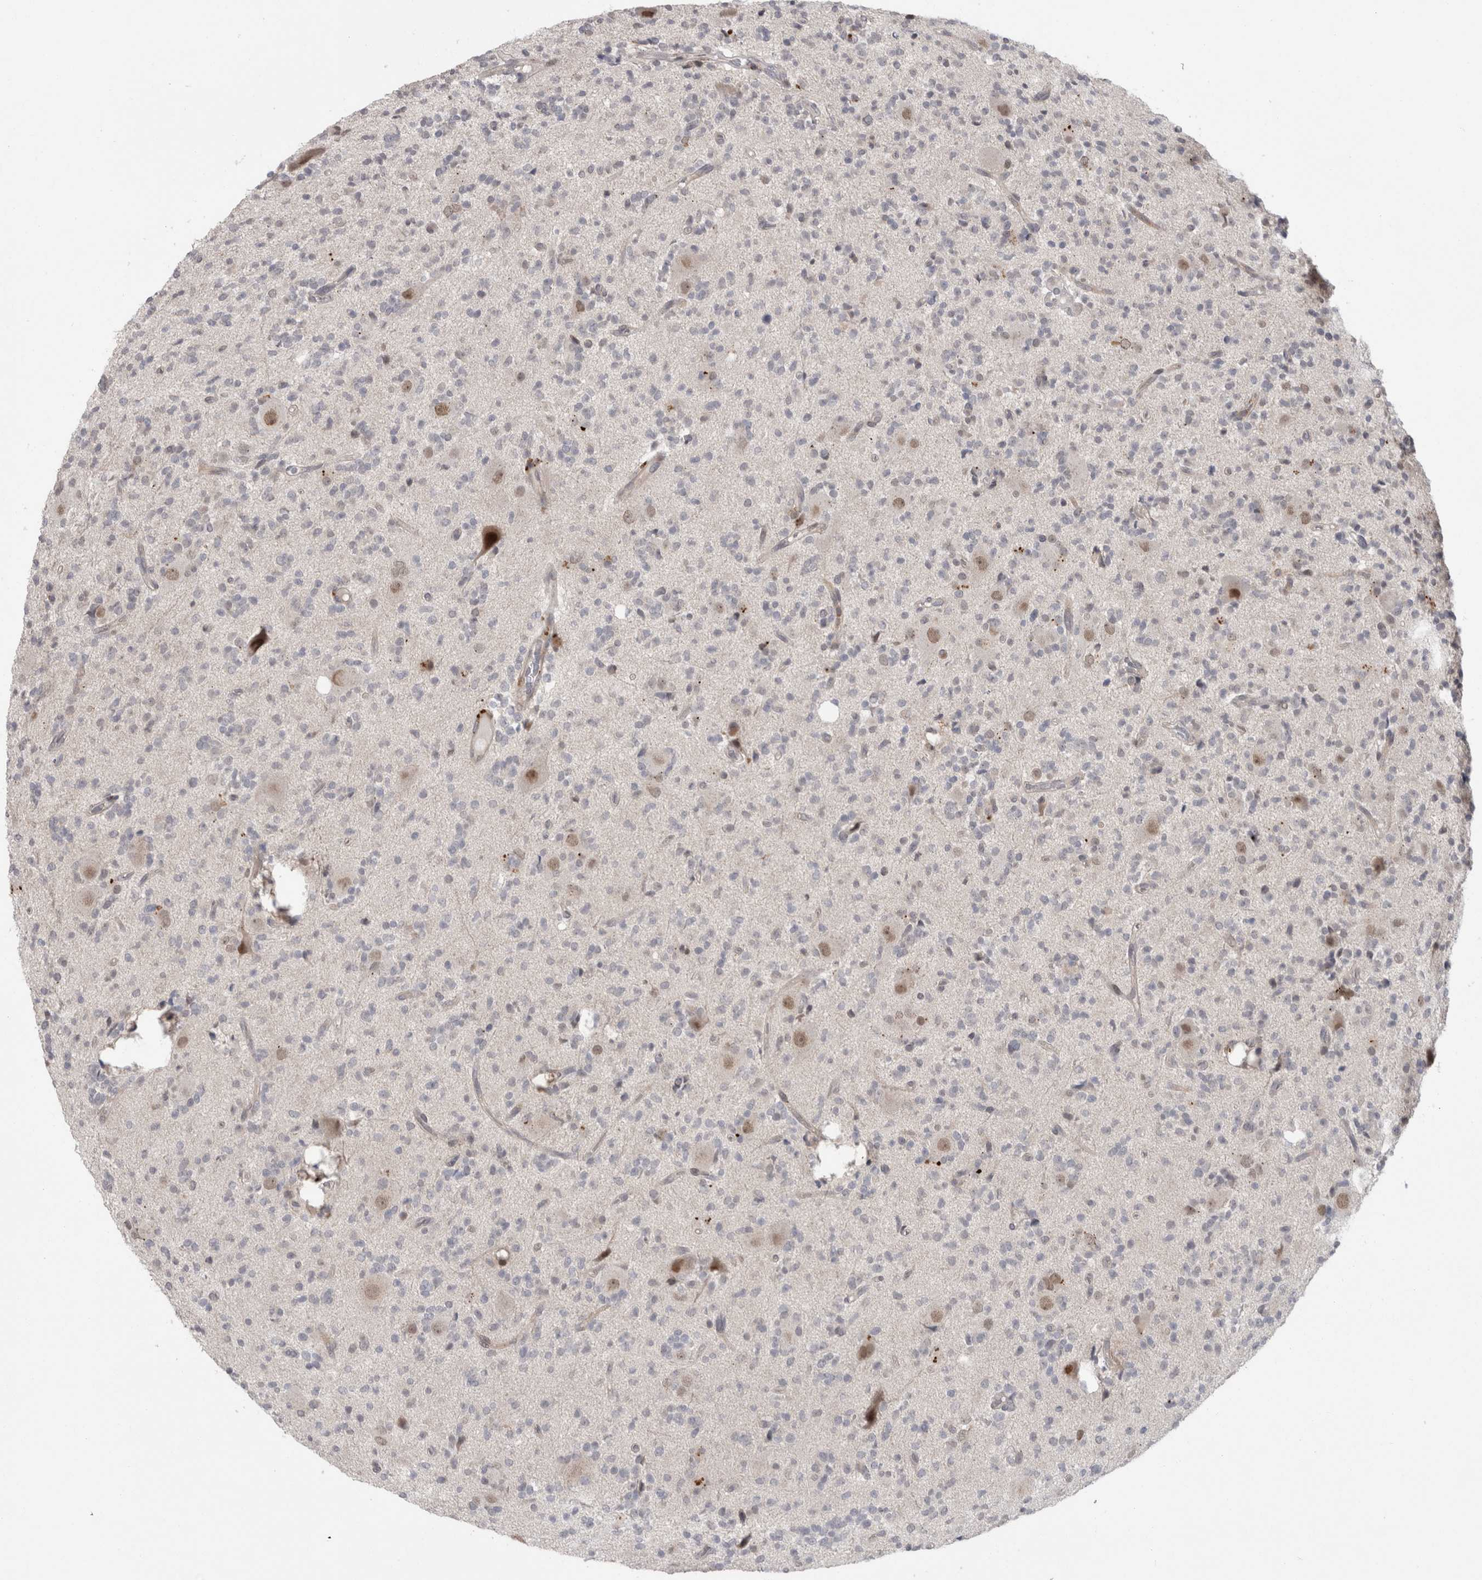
{"staining": {"intensity": "negative", "quantity": "none", "location": "none"}, "tissue": "glioma", "cell_type": "Tumor cells", "image_type": "cancer", "snomed": [{"axis": "morphology", "description": "Glioma, malignant, High grade"}, {"axis": "topography", "description": "Brain"}], "caption": "Immunohistochemistry micrograph of neoplastic tissue: malignant glioma (high-grade) stained with DAB (3,3'-diaminobenzidine) shows no significant protein expression in tumor cells. (DAB immunohistochemistry (IHC) visualized using brightfield microscopy, high magnification).", "gene": "MTBP", "patient": {"sex": "male", "age": 34}}